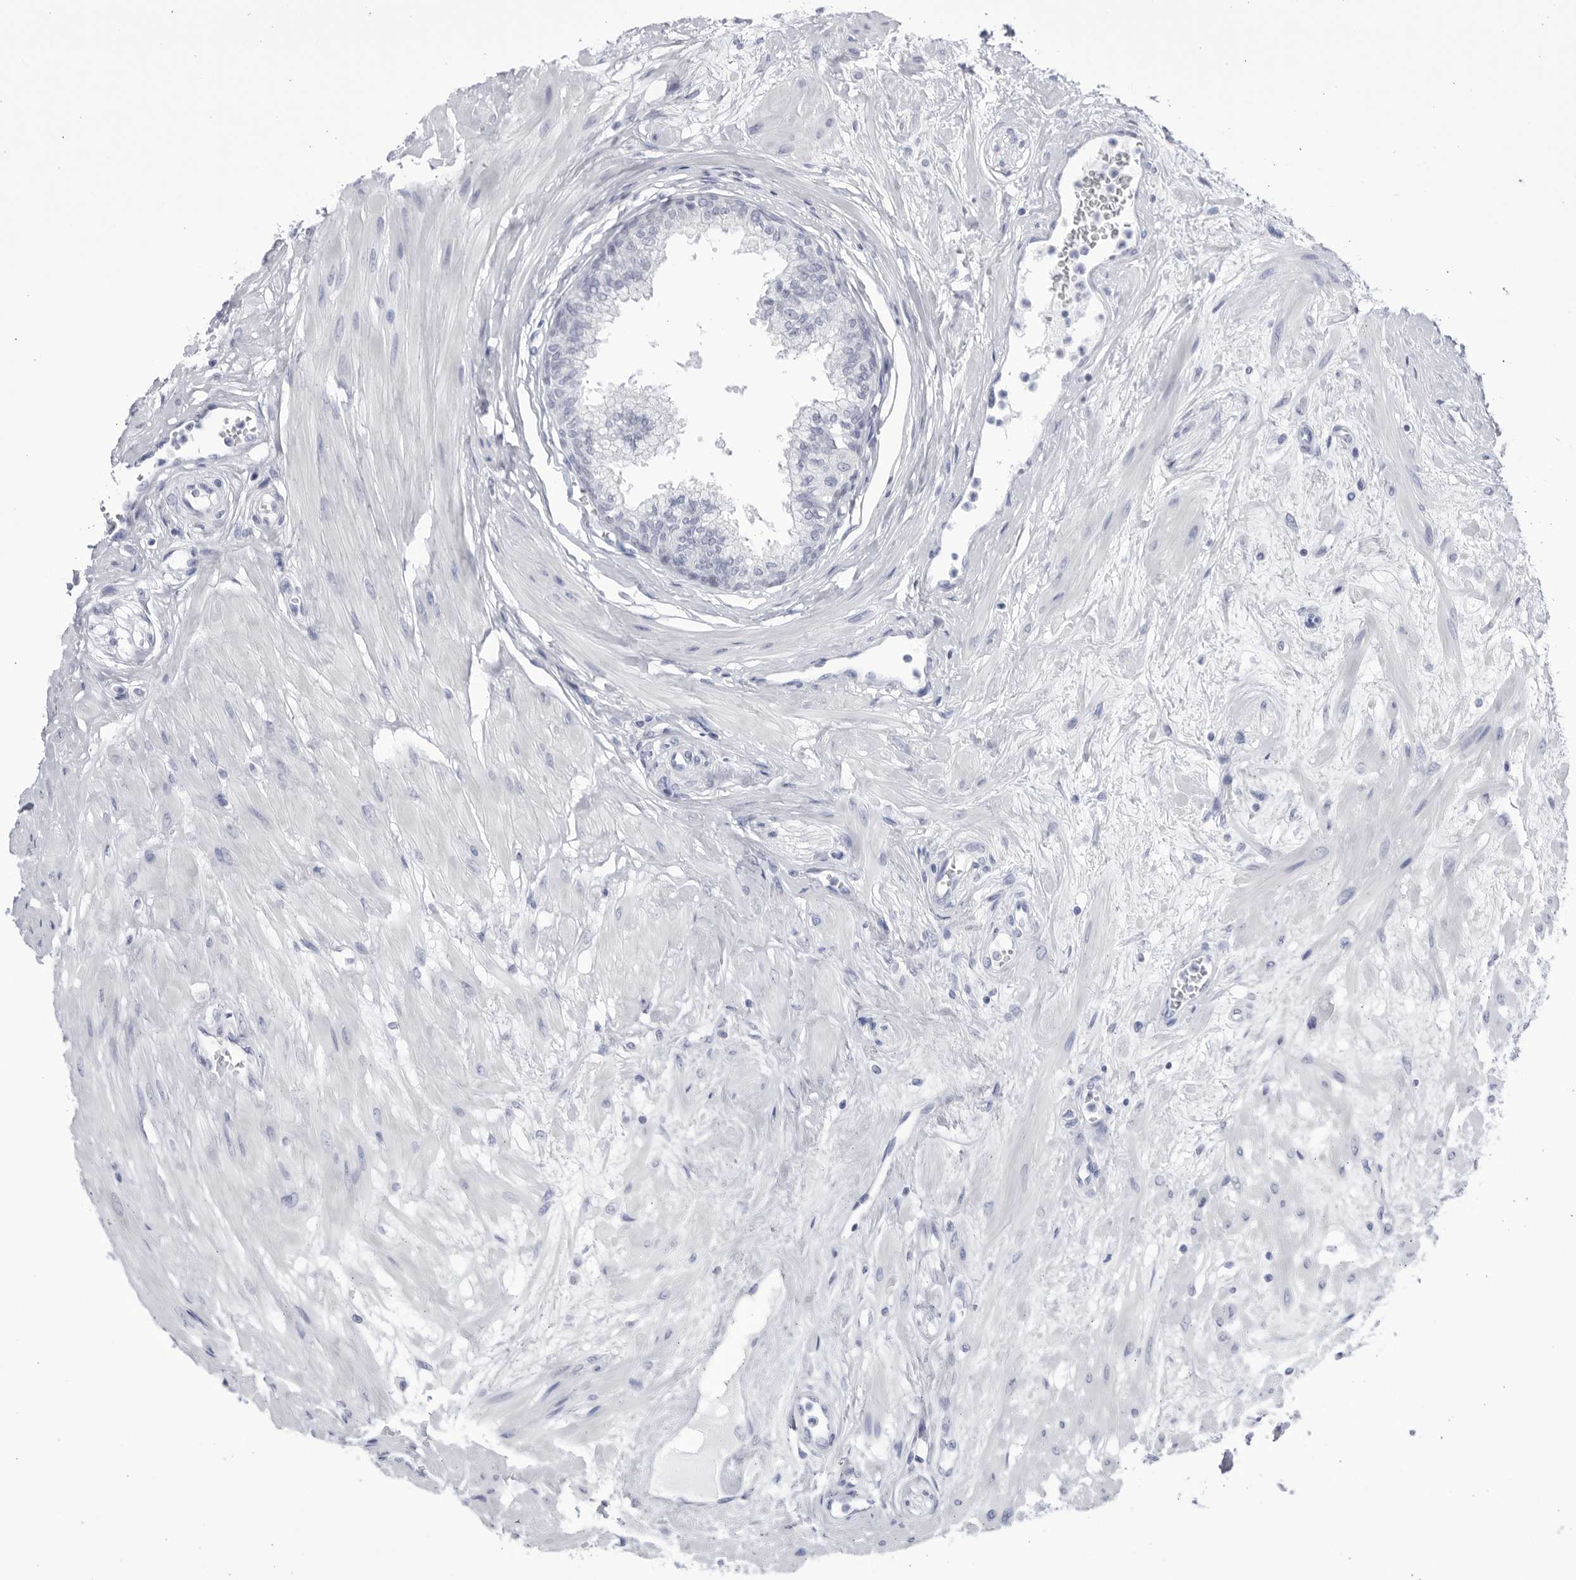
{"staining": {"intensity": "negative", "quantity": "none", "location": "none"}, "tissue": "seminal vesicle", "cell_type": "Glandular cells", "image_type": "normal", "snomed": [{"axis": "morphology", "description": "Normal tissue, NOS"}, {"axis": "topography", "description": "Prostate"}, {"axis": "topography", "description": "Seminal veicle"}], "caption": "A photomicrograph of human seminal vesicle is negative for staining in glandular cells. The staining is performed using DAB brown chromogen with nuclei counter-stained in using hematoxylin.", "gene": "CCDC181", "patient": {"sex": "male", "age": 60}}